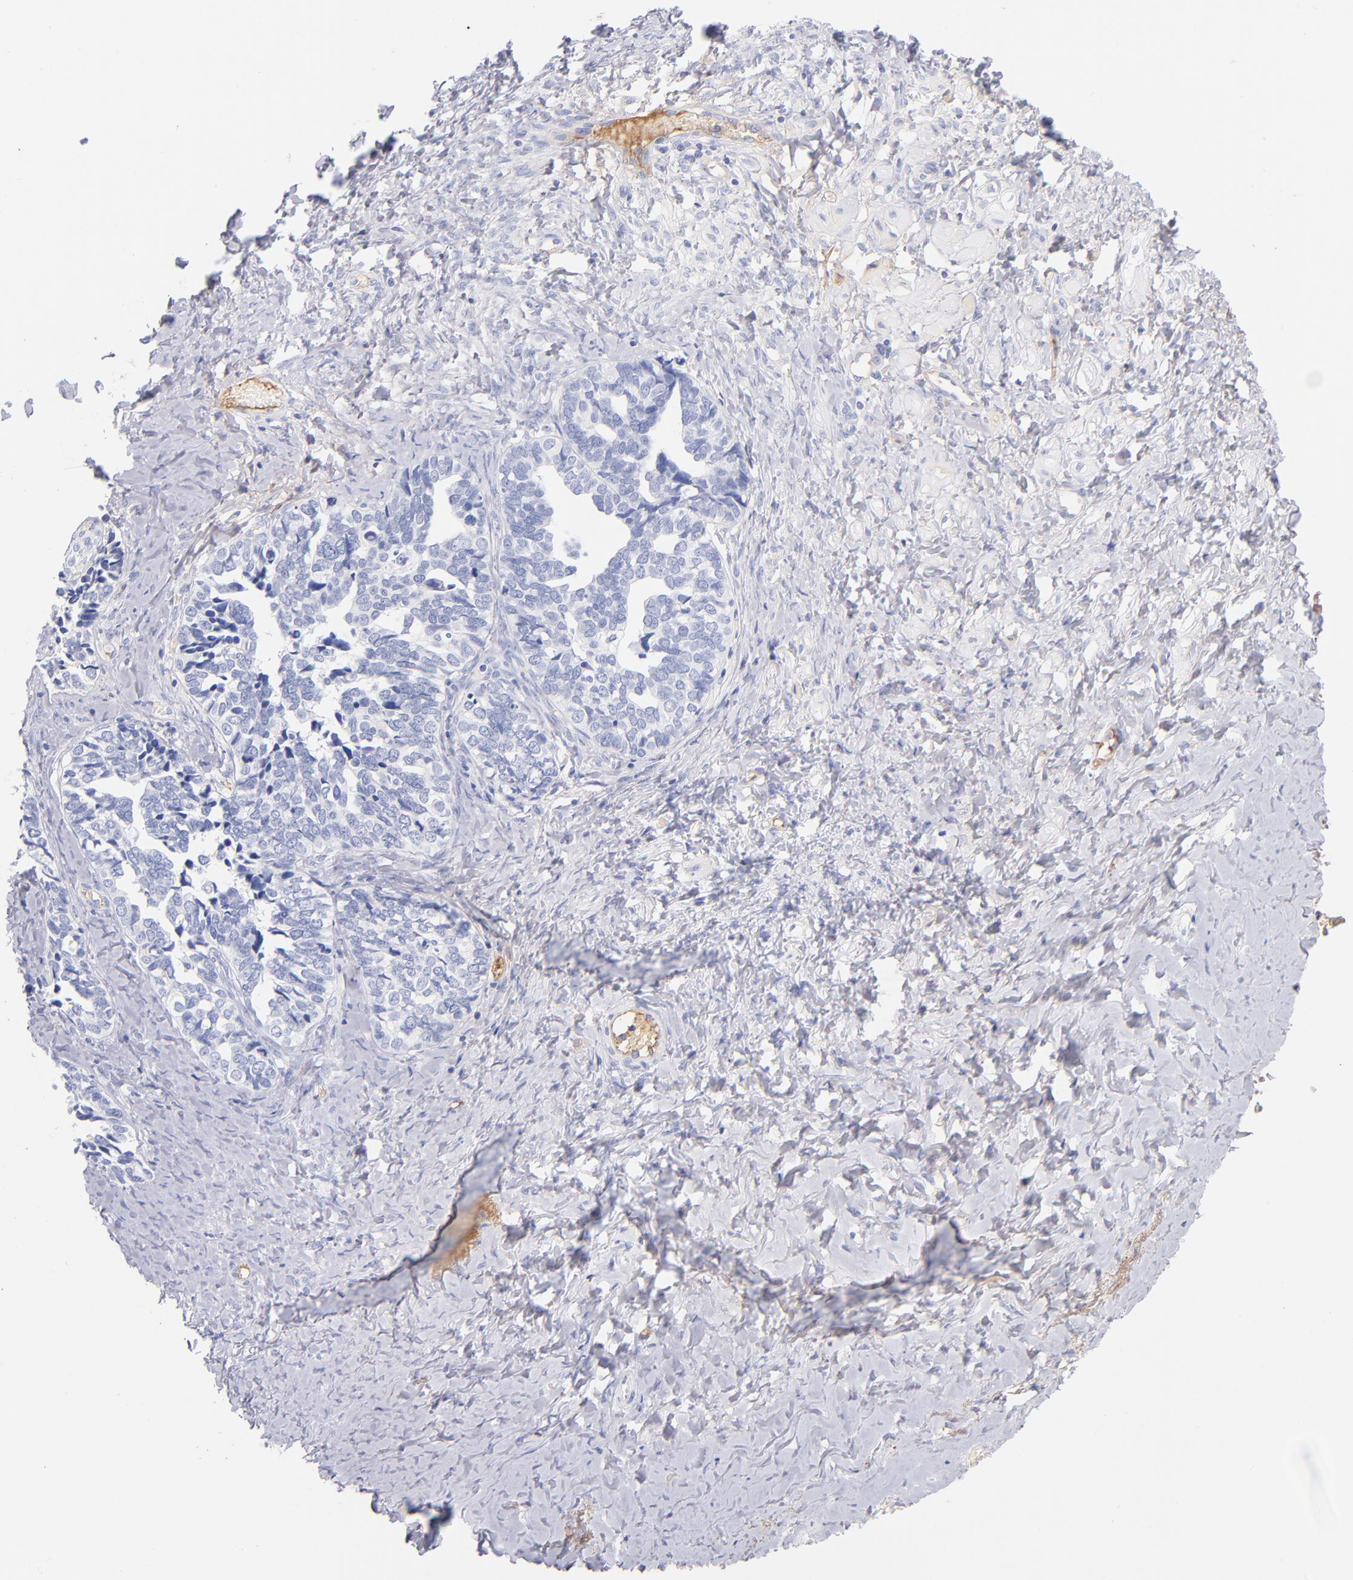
{"staining": {"intensity": "negative", "quantity": "none", "location": "none"}, "tissue": "ovarian cancer", "cell_type": "Tumor cells", "image_type": "cancer", "snomed": [{"axis": "morphology", "description": "Cystadenocarcinoma, serous, NOS"}, {"axis": "topography", "description": "Ovary"}], "caption": "The IHC image has no significant positivity in tumor cells of ovarian serous cystadenocarcinoma tissue.", "gene": "HP", "patient": {"sex": "female", "age": 77}}